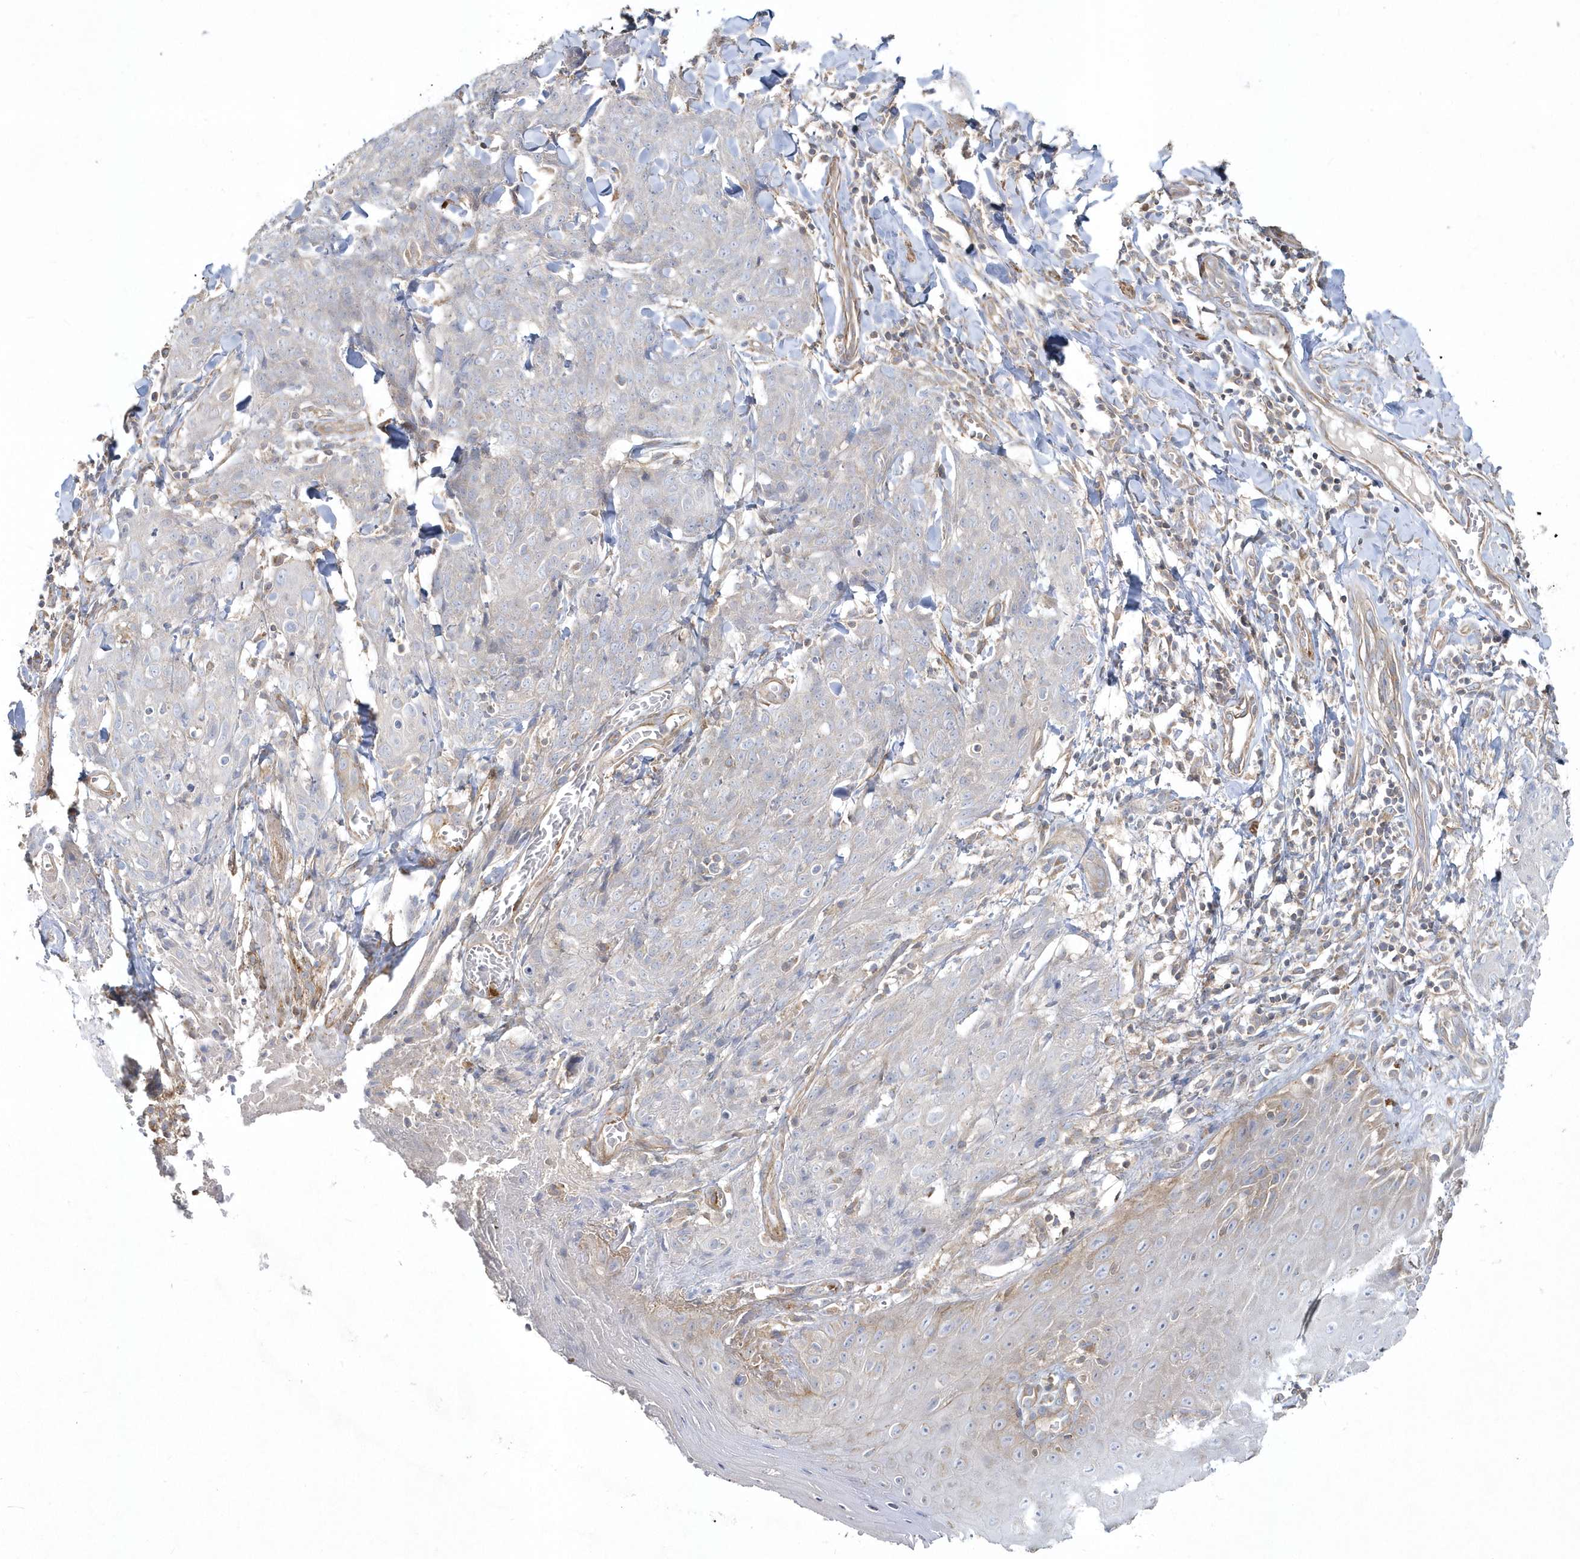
{"staining": {"intensity": "negative", "quantity": "none", "location": "none"}, "tissue": "skin cancer", "cell_type": "Tumor cells", "image_type": "cancer", "snomed": [{"axis": "morphology", "description": "Squamous cell carcinoma, NOS"}, {"axis": "topography", "description": "Skin"}, {"axis": "topography", "description": "Vulva"}], "caption": "An image of skin cancer stained for a protein demonstrates no brown staining in tumor cells. Nuclei are stained in blue.", "gene": "LEXM", "patient": {"sex": "female", "age": 85}}